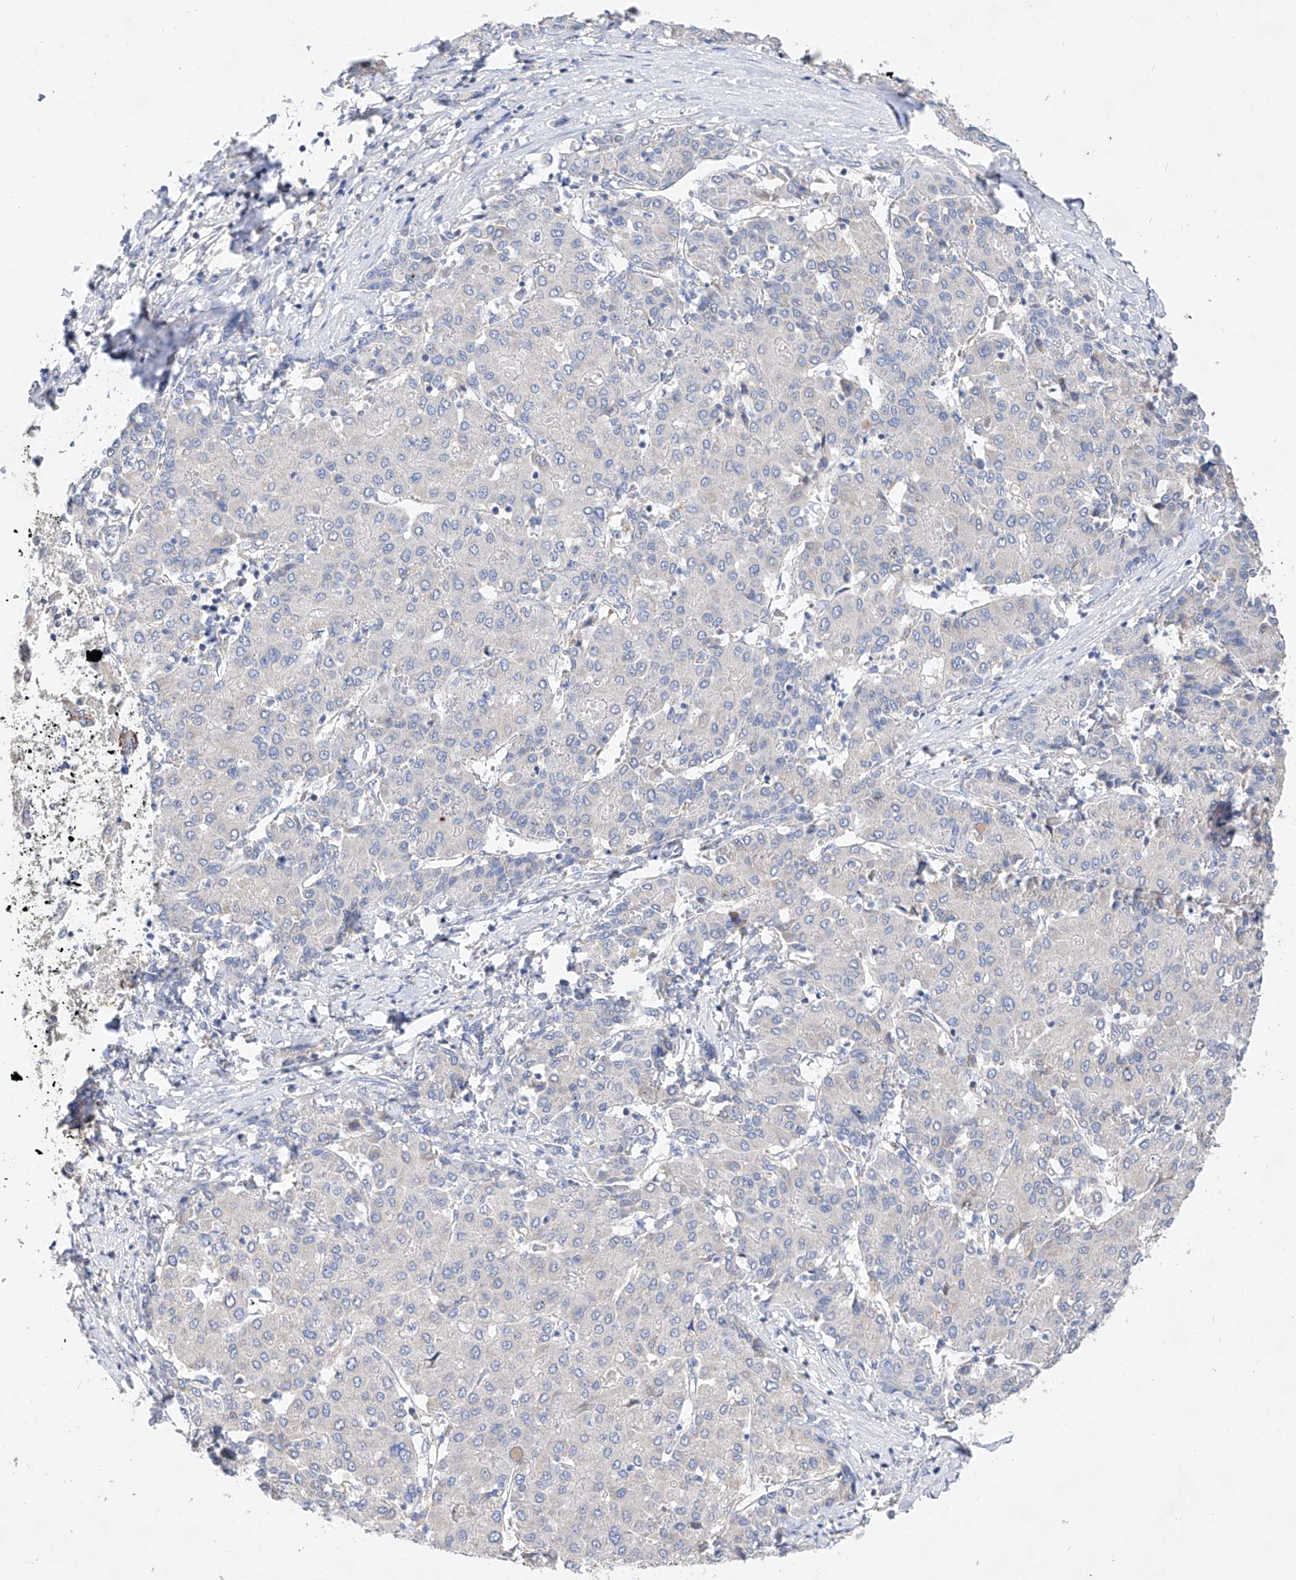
{"staining": {"intensity": "negative", "quantity": "none", "location": "none"}, "tissue": "liver cancer", "cell_type": "Tumor cells", "image_type": "cancer", "snomed": [{"axis": "morphology", "description": "Carcinoma, Hepatocellular, NOS"}, {"axis": "topography", "description": "Liver"}], "caption": "Tumor cells are negative for protein expression in human liver hepatocellular carcinoma.", "gene": "AMD1", "patient": {"sex": "male", "age": 65}}